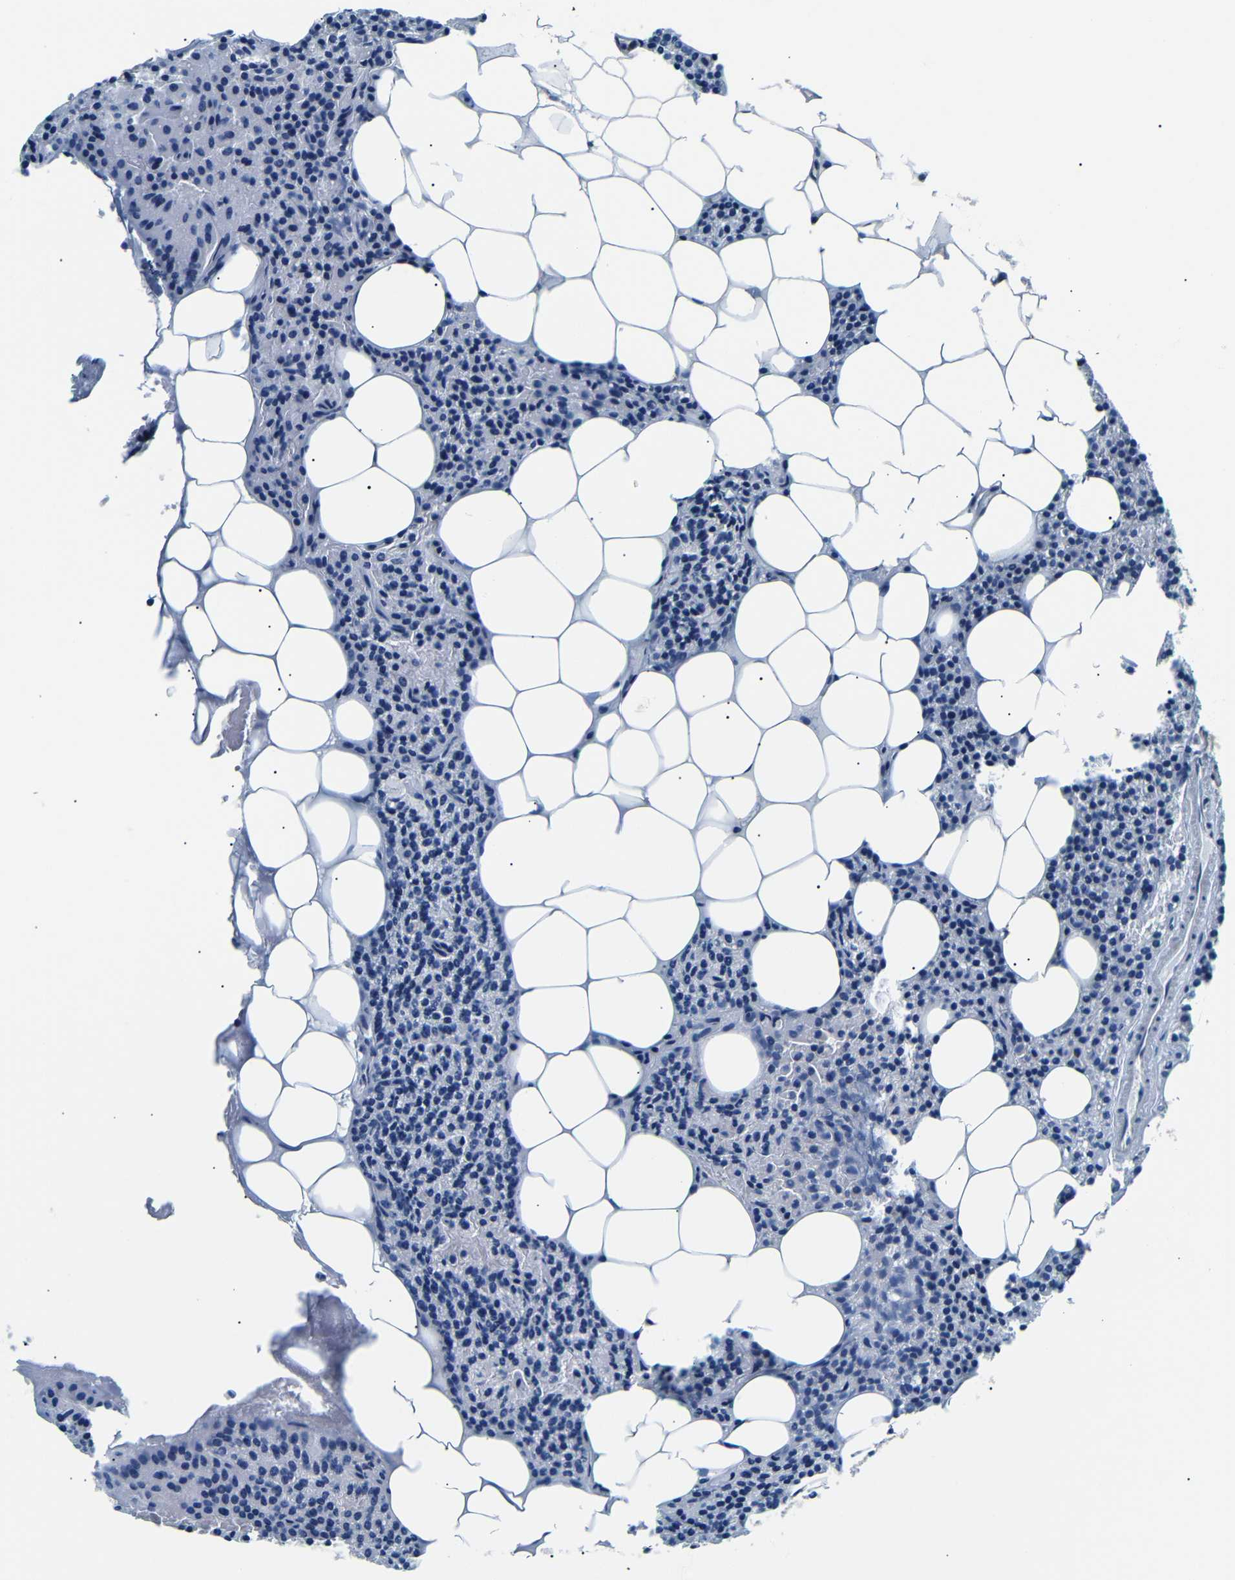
{"staining": {"intensity": "negative", "quantity": "none", "location": "none"}, "tissue": "parathyroid gland", "cell_type": "Glandular cells", "image_type": "normal", "snomed": [{"axis": "morphology", "description": "Normal tissue, NOS"}, {"axis": "morphology", "description": "Adenoma, NOS"}, {"axis": "topography", "description": "Parathyroid gland"}], "caption": "DAB (3,3'-diaminobenzidine) immunohistochemical staining of benign parathyroid gland displays no significant positivity in glandular cells. (IHC, brightfield microscopy, high magnification).", "gene": "TAFA1", "patient": {"sex": "female", "age": 51}}